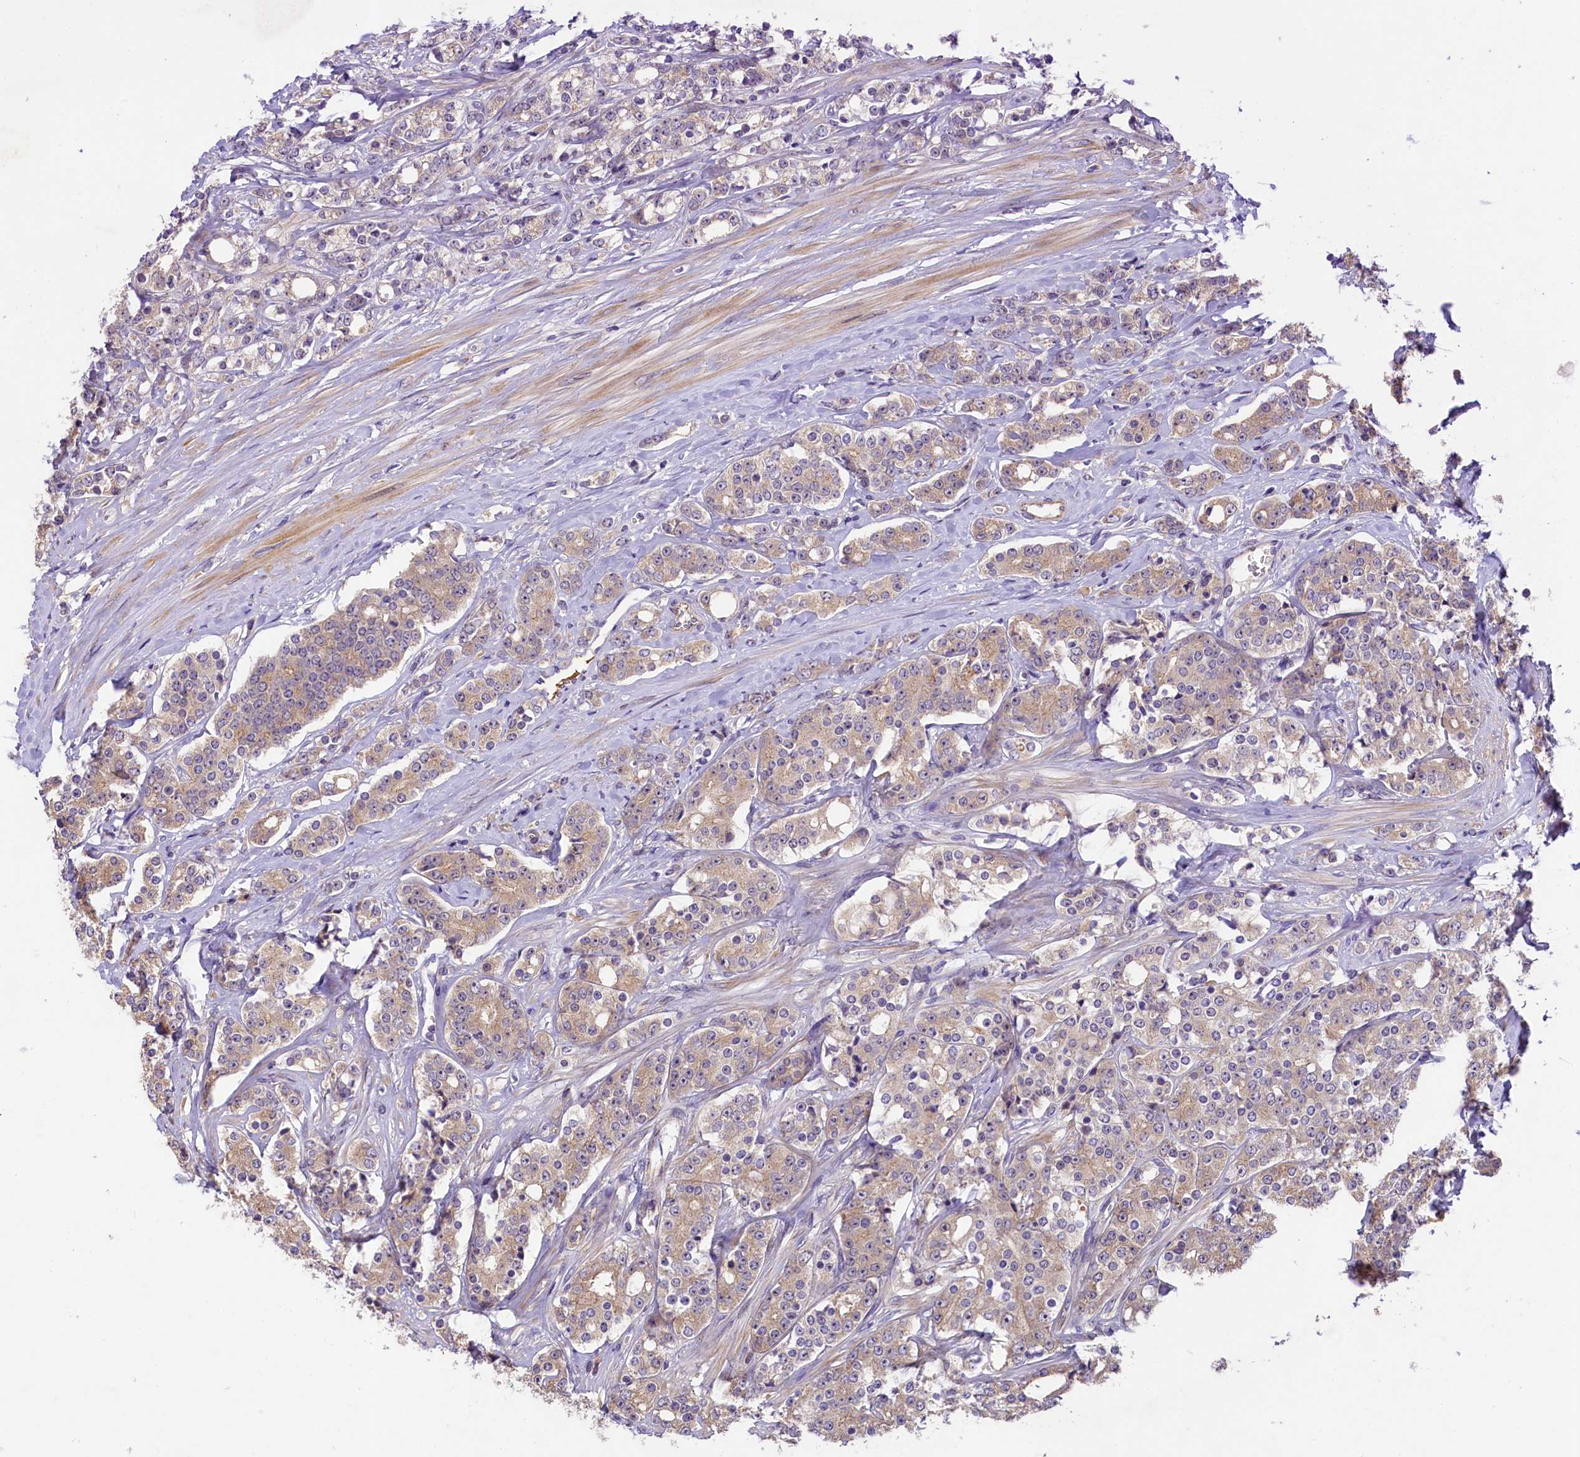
{"staining": {"intensity": "weak", "quantity": ">75%", "location": "cytoplasmic/membranous"}, "tissue": "prostate cancer", "cell_type": "Tumor cells", "image_type": "cancer", "snomed": [{"axis": "morphology", "description": "Adenocarcinoma, High grade"}, {"axis": "topography", "description": "Prostate"}], "caption": "Protein analysis of prostate high-grade adenocarcinoma tissue exhibits weak cytoplasmic/membranous staining in about >75% of tumor cells.", "gene": "UBXN6", "patient": {"sex": "male", "age": 62}}